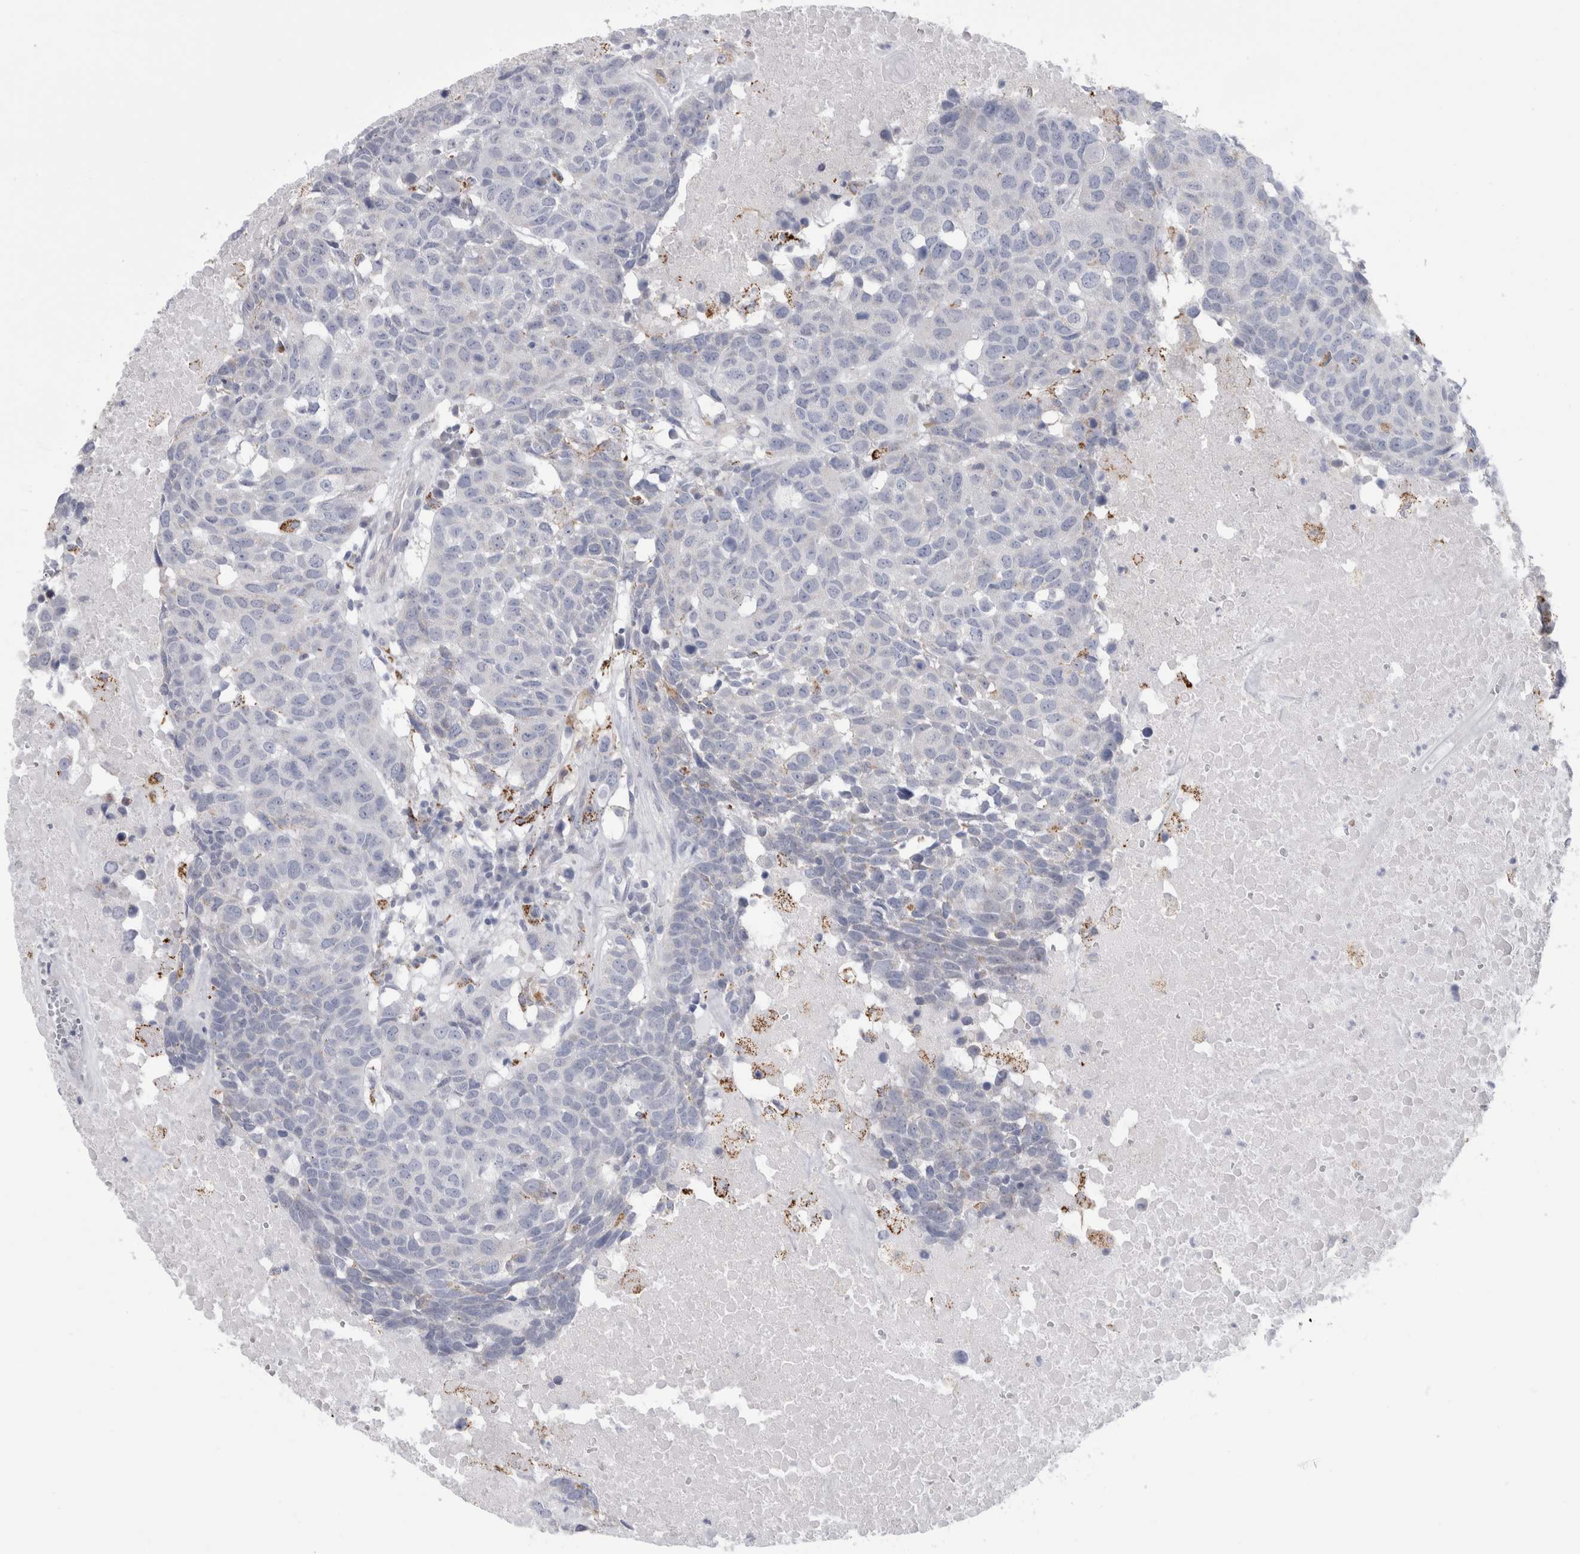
{"staining": {"intensity": "moderate", "quantity": "<25%", "location": "cytoplasmic/membranous"}, "tissue": "head and neck cancer", "cell_type": "Tumor cells", "image_type": "cancer", "snomed": [{"axis": "morphology", "description": "Squamous cell carcinoma, NOS"}, {"axis": "topography", "description": "Head-Neck"}], "caption": "There is low levels of moderate cytoplasmic/membranous staining in tumor cells of head and neck cancer (squamous cell carcinoma), as demonstrated by immunohistochemical staining (brown color).", "gene": "GATM", "patient": {"sex": "male", "age": 66}}